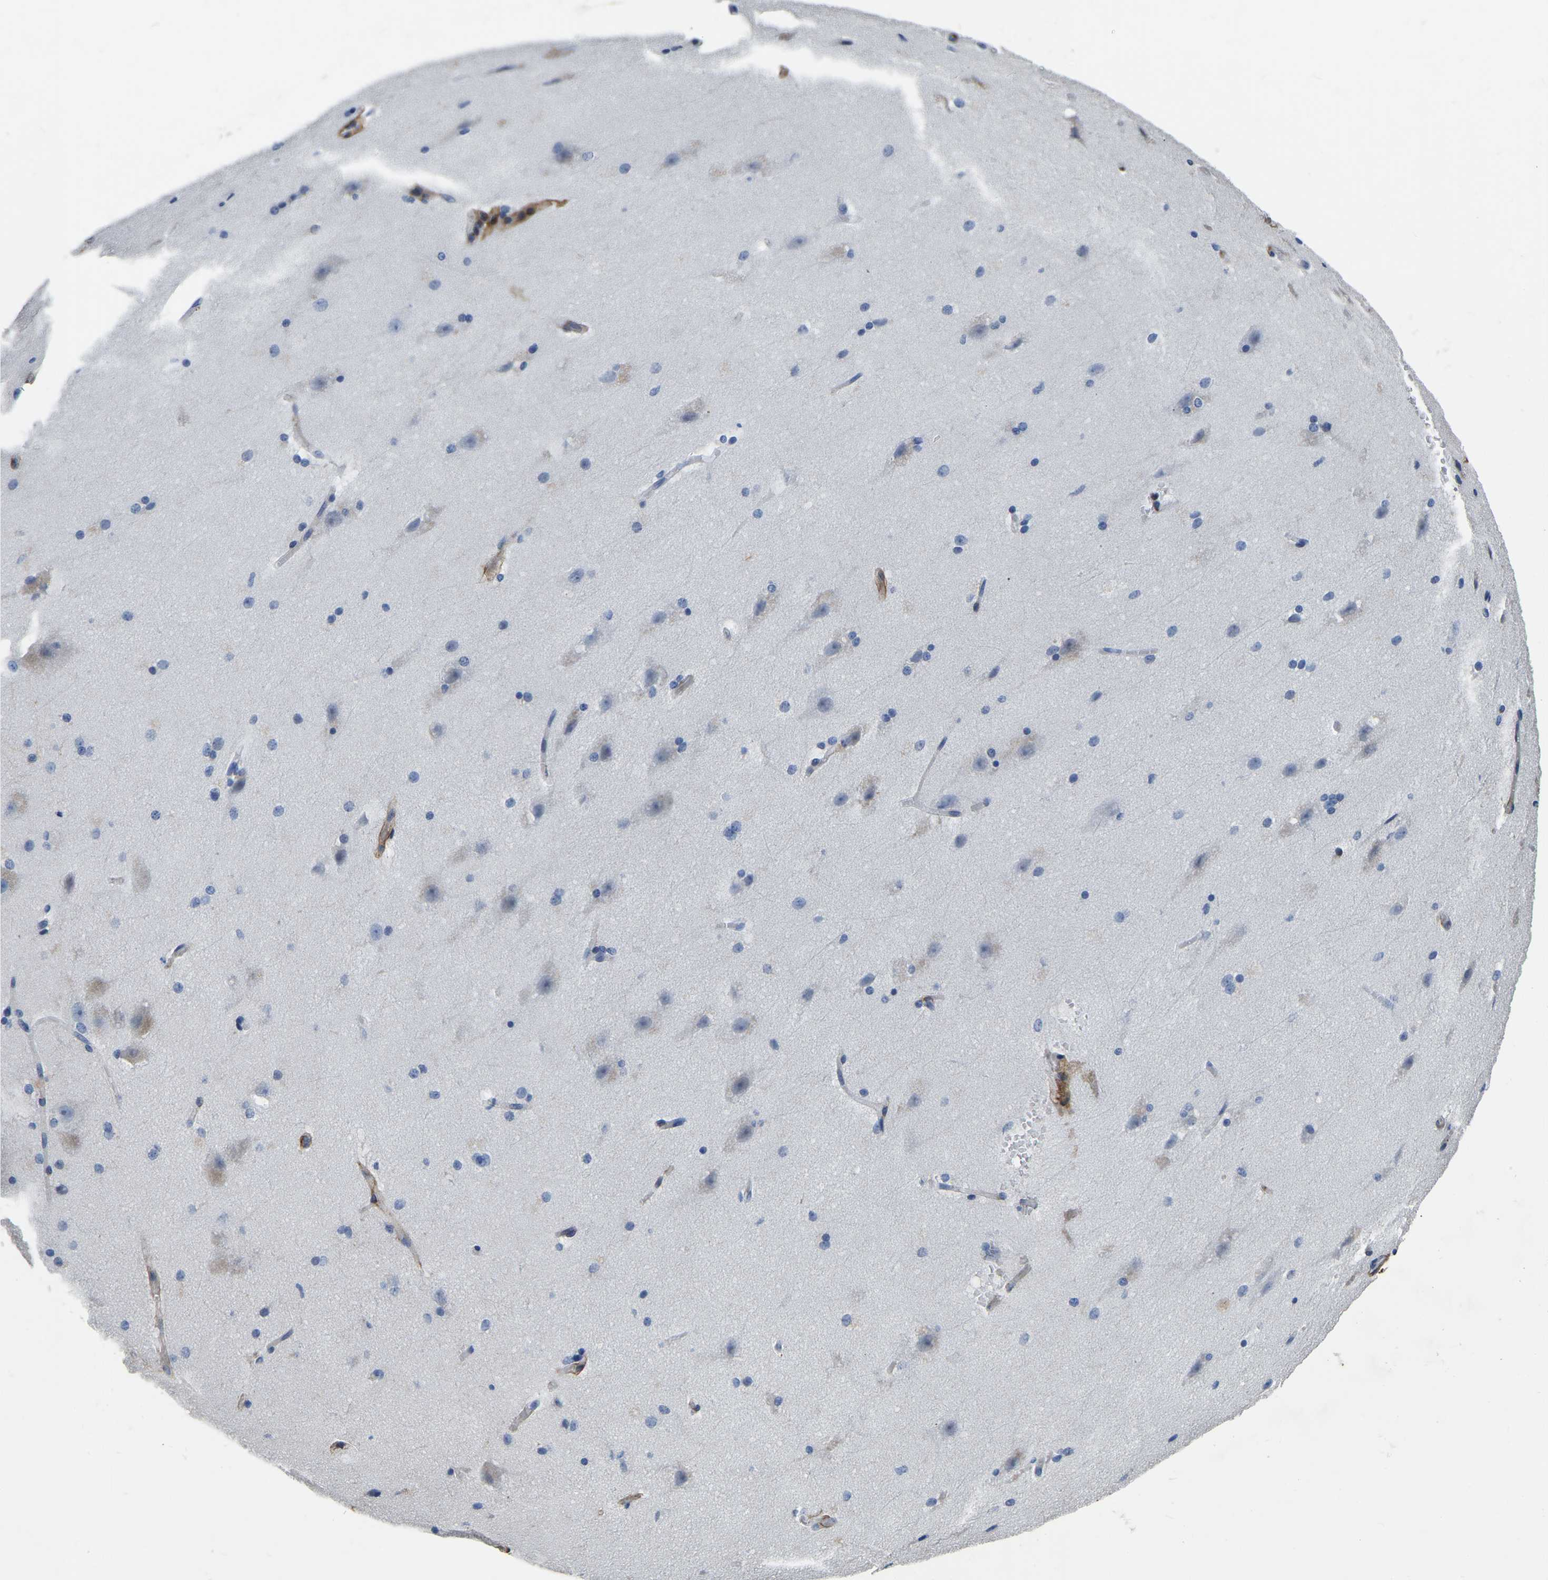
{"staining": {"intensity": "negative", "quantity": "none", "location": "none"}, "tissue": "cerebral cortex", "cell_type": "Endothelial cells", "image_type": "normal", "snomed": [{"axis": "morphology", "description": "Normal tissue, NOS"}, {"axis": "topography", "description": "Cerebral cortex"}, {"axis": "topography", "description": "Hippocampus"}], "caption": "Endothelial cells show no significant expression in benign cerebral cortex. The staining was performed using DAB to visualize the protein expression in brown, while the nuclei were stained in blue with hematoxylin (Magnification: 20x).", "gene": "COL6A1", "patient": {"sex": "female", "age": 19}}